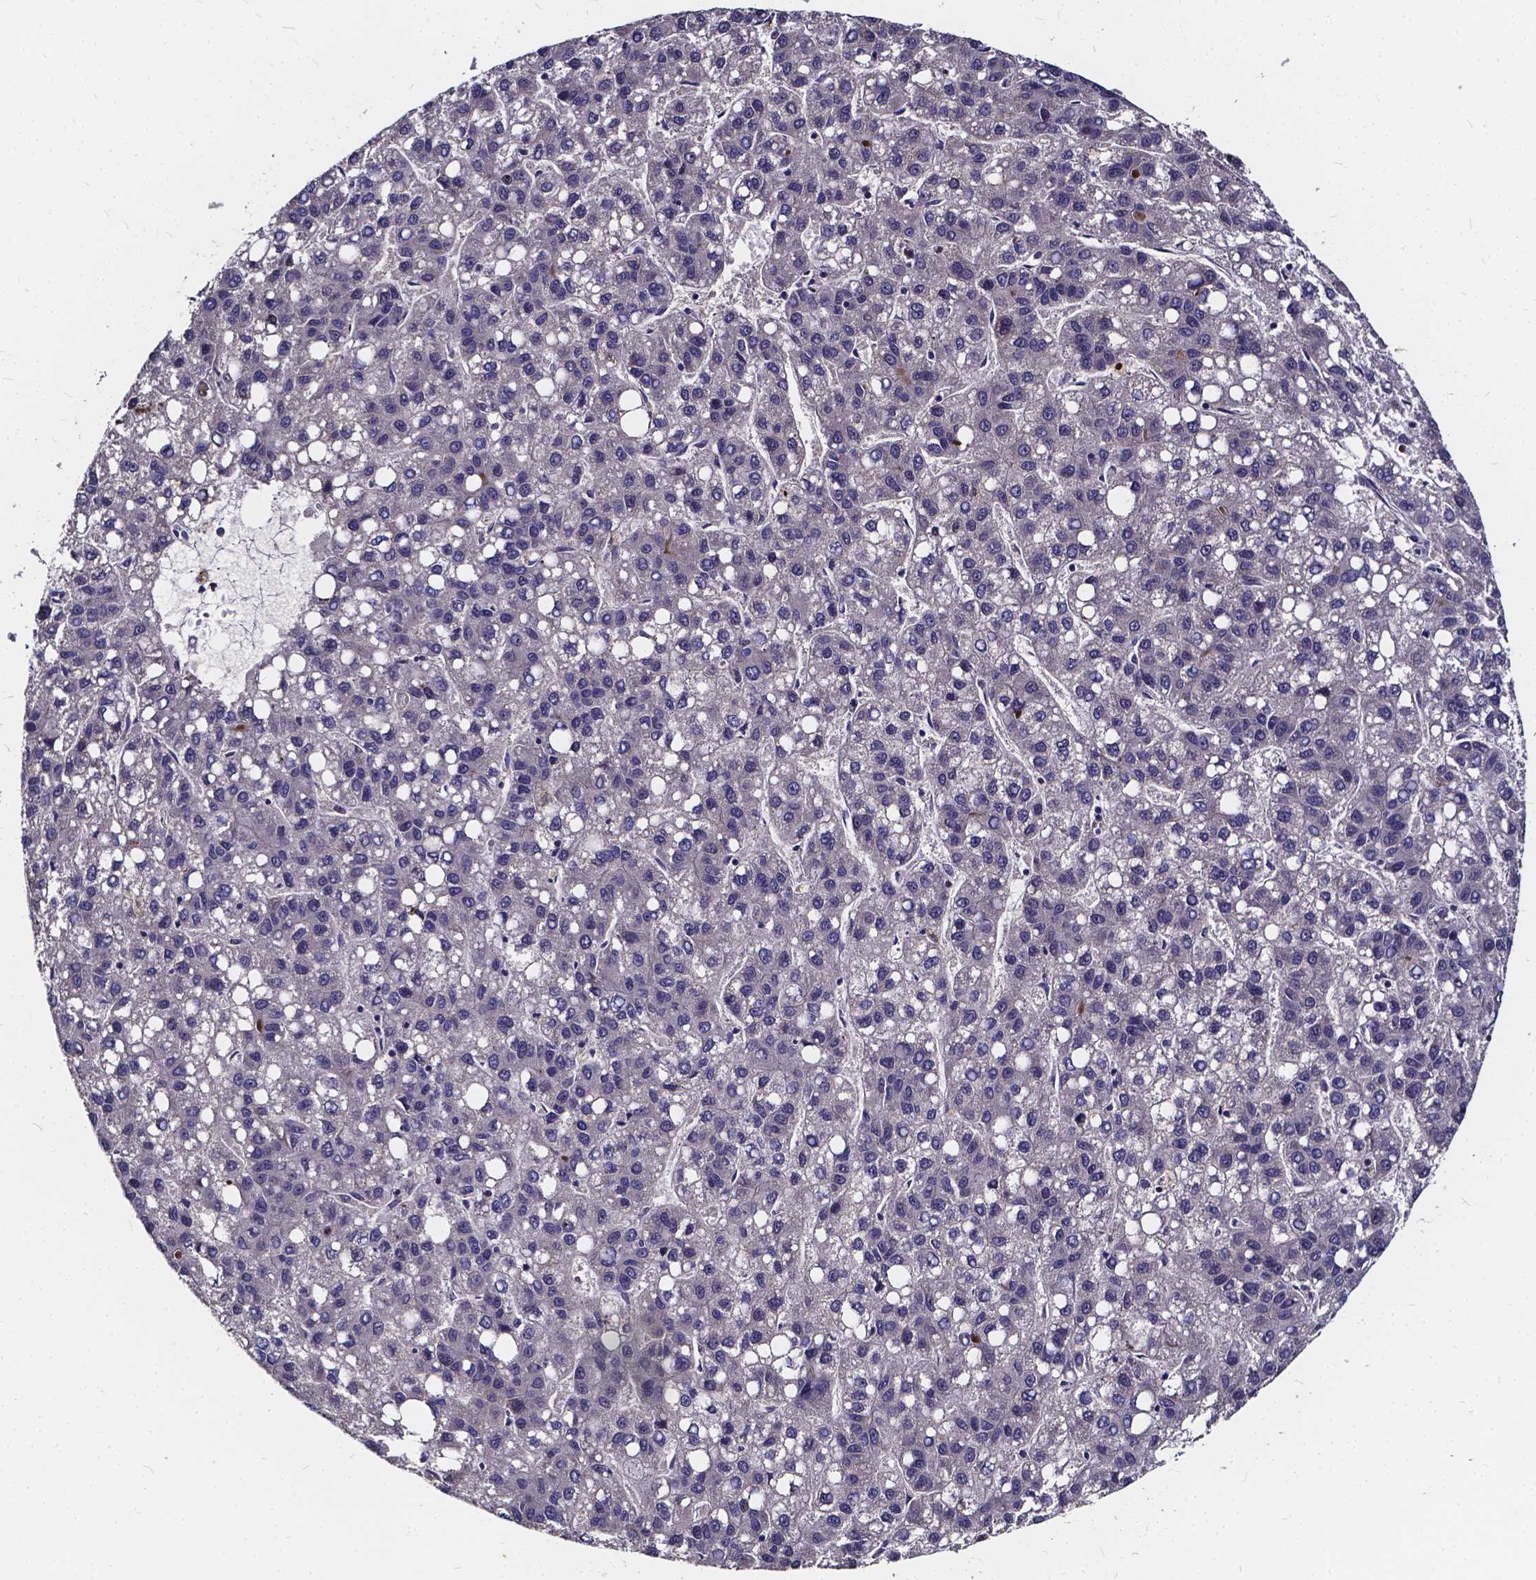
{"staining": {"intensity": "negative", "quantity": "none", "location": "none"}, "tissue": "liver cancer", "cell_type": "Tumor cells", "image_type": "cancer", "snomed": [{"axis": "morphology", "description": "Carcinoma, Hepatocellular, NOS"}, {"axis": "topography", "description": "Liver"}], "caption": "DAB (3,3'-diaminobenzidine) immunohistochemical staining of human liver cancer displays no significant staining in tumor cells.", "gene": "SOWAHA", "patient": {"sex": "female", "age": 82}}